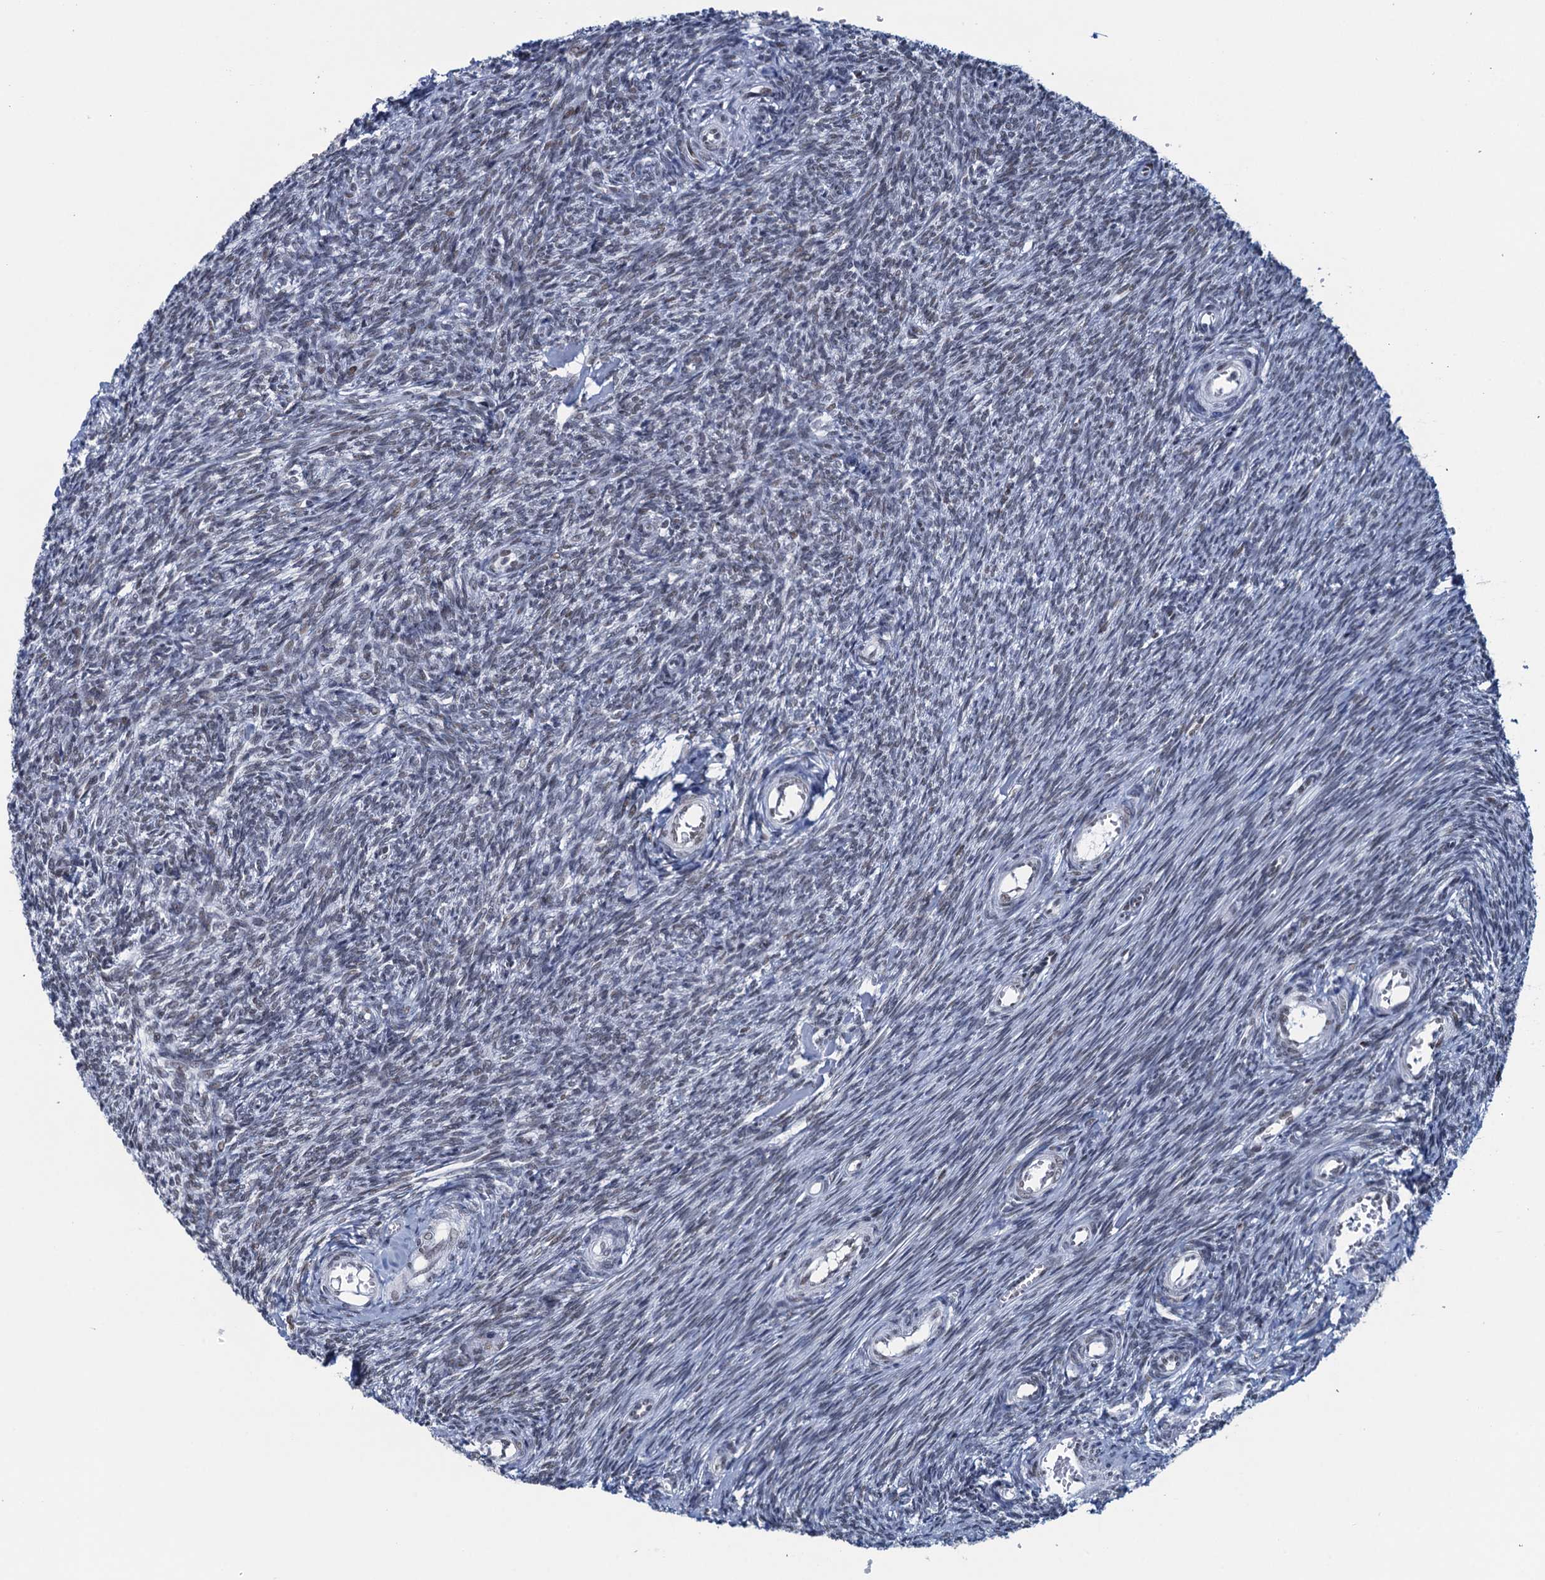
{"staining": {"intensity": "weak", "quantity": "<25%", "location": "nuclear"}, "tissue": "ovary", "cell_type": "Ovarian stroma cells", "image_type": "normal", "snomed": [{"axis": "morphology", "description": "Normal tissue, NOS"}, {"axis": "topography", "description": "Ovary"}], "caption": "The histopathology image demonstrates no staining of ovarian stroma cells in normal ovary.", "gene": "HNRNPUL2", "patient": {"sex": "female", "age": 44}}